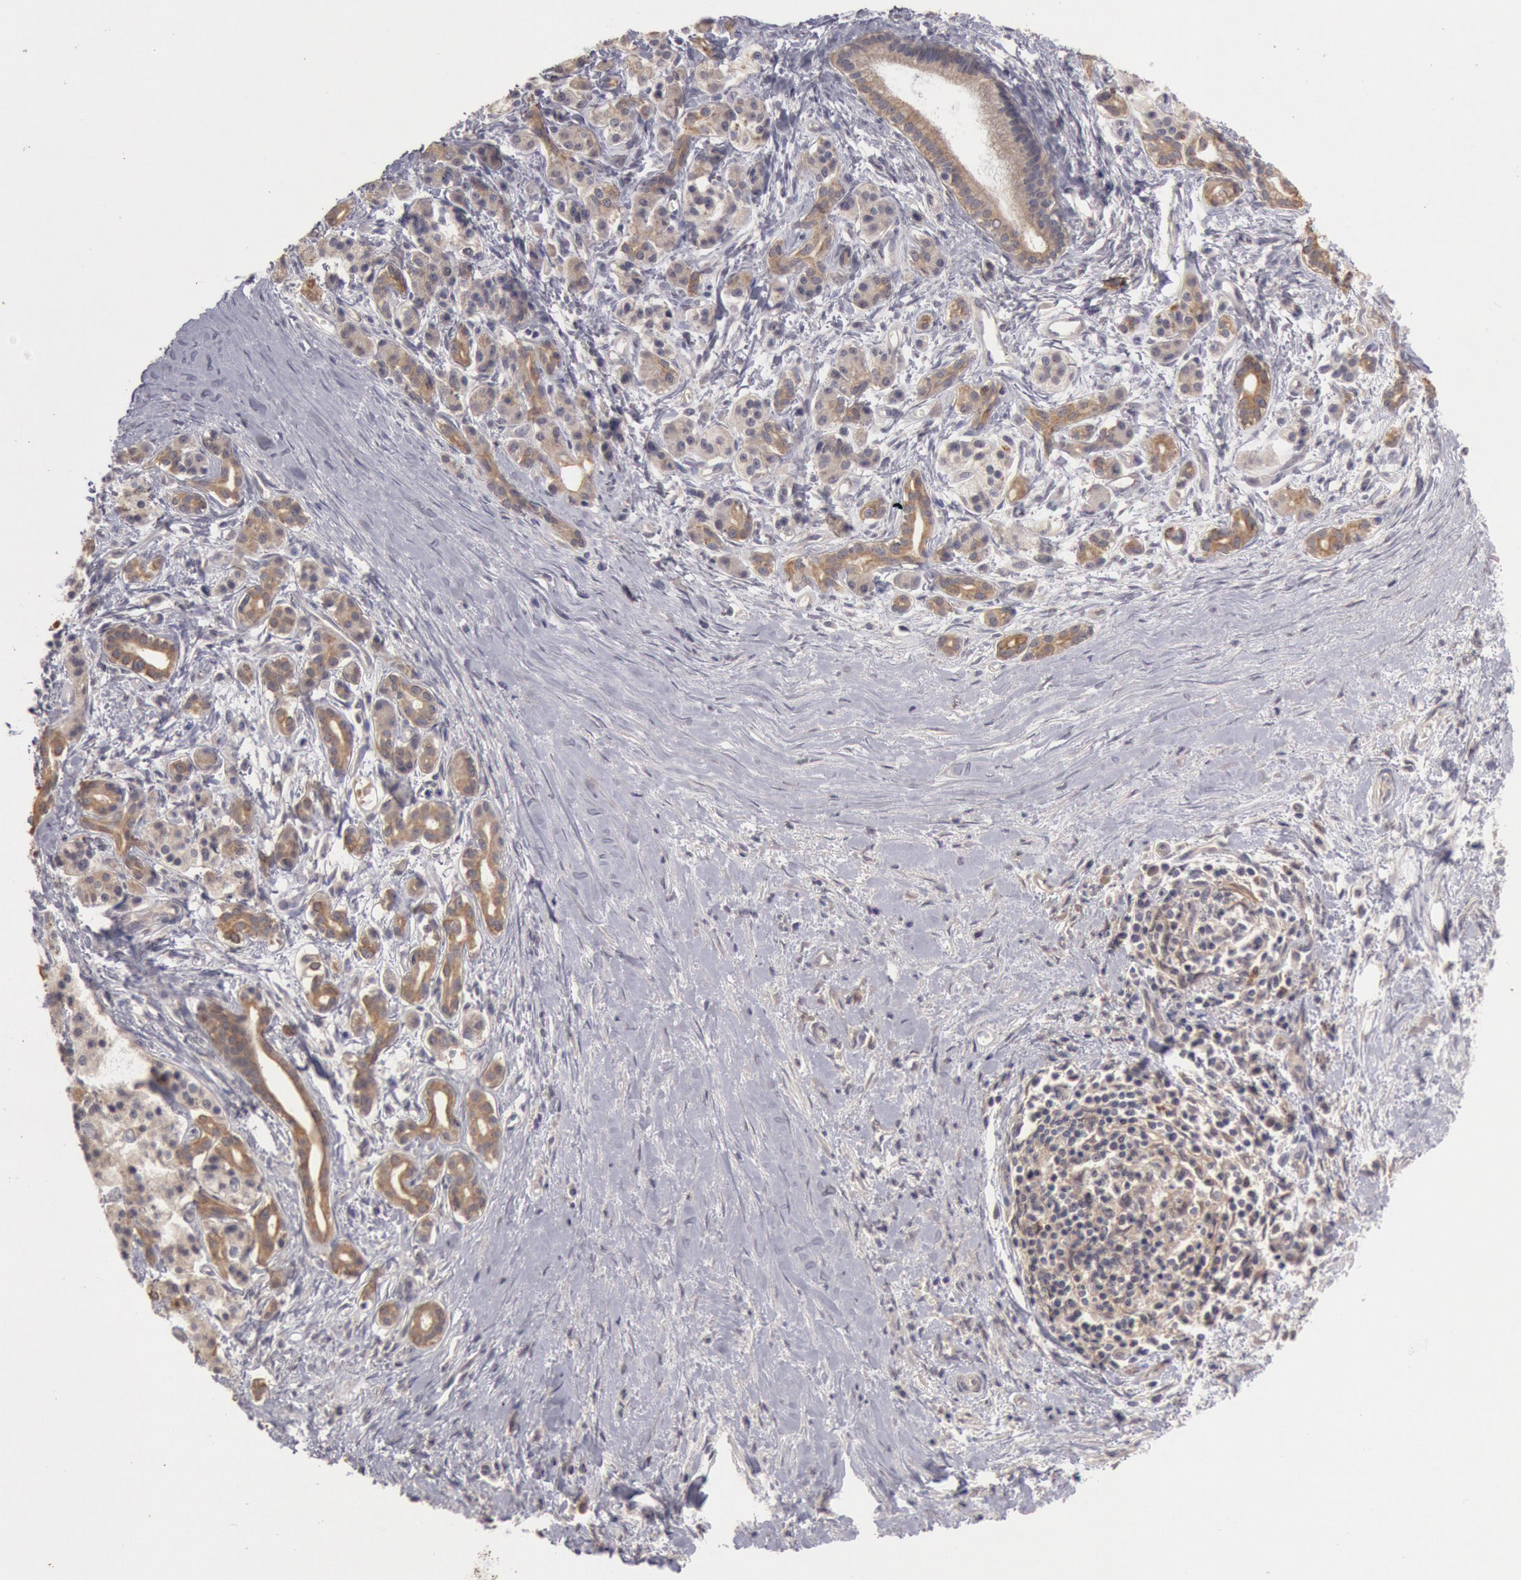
{"staining": {"intensity": "weak", "quantity": ">75%", "location": "cytoplasmic/membranous"}, "tissue": "pancreatic cancer", "cell_type": "Tumor cells", "image_type": "cancer", "snomed": [{"axis": "morphology", "description": "Adenocarcinoma, NOS"}, {"axis": "topography", "description": "Pancreas"}], "caption": "This is an image of IHC staining of adenocarcinoma (pancreatic), which shows weak positivity in the cytoplasmic/membranous of tumor cells.", "gene": "ZFP36L1", "patient": {"sex": "male", "age": 59}}